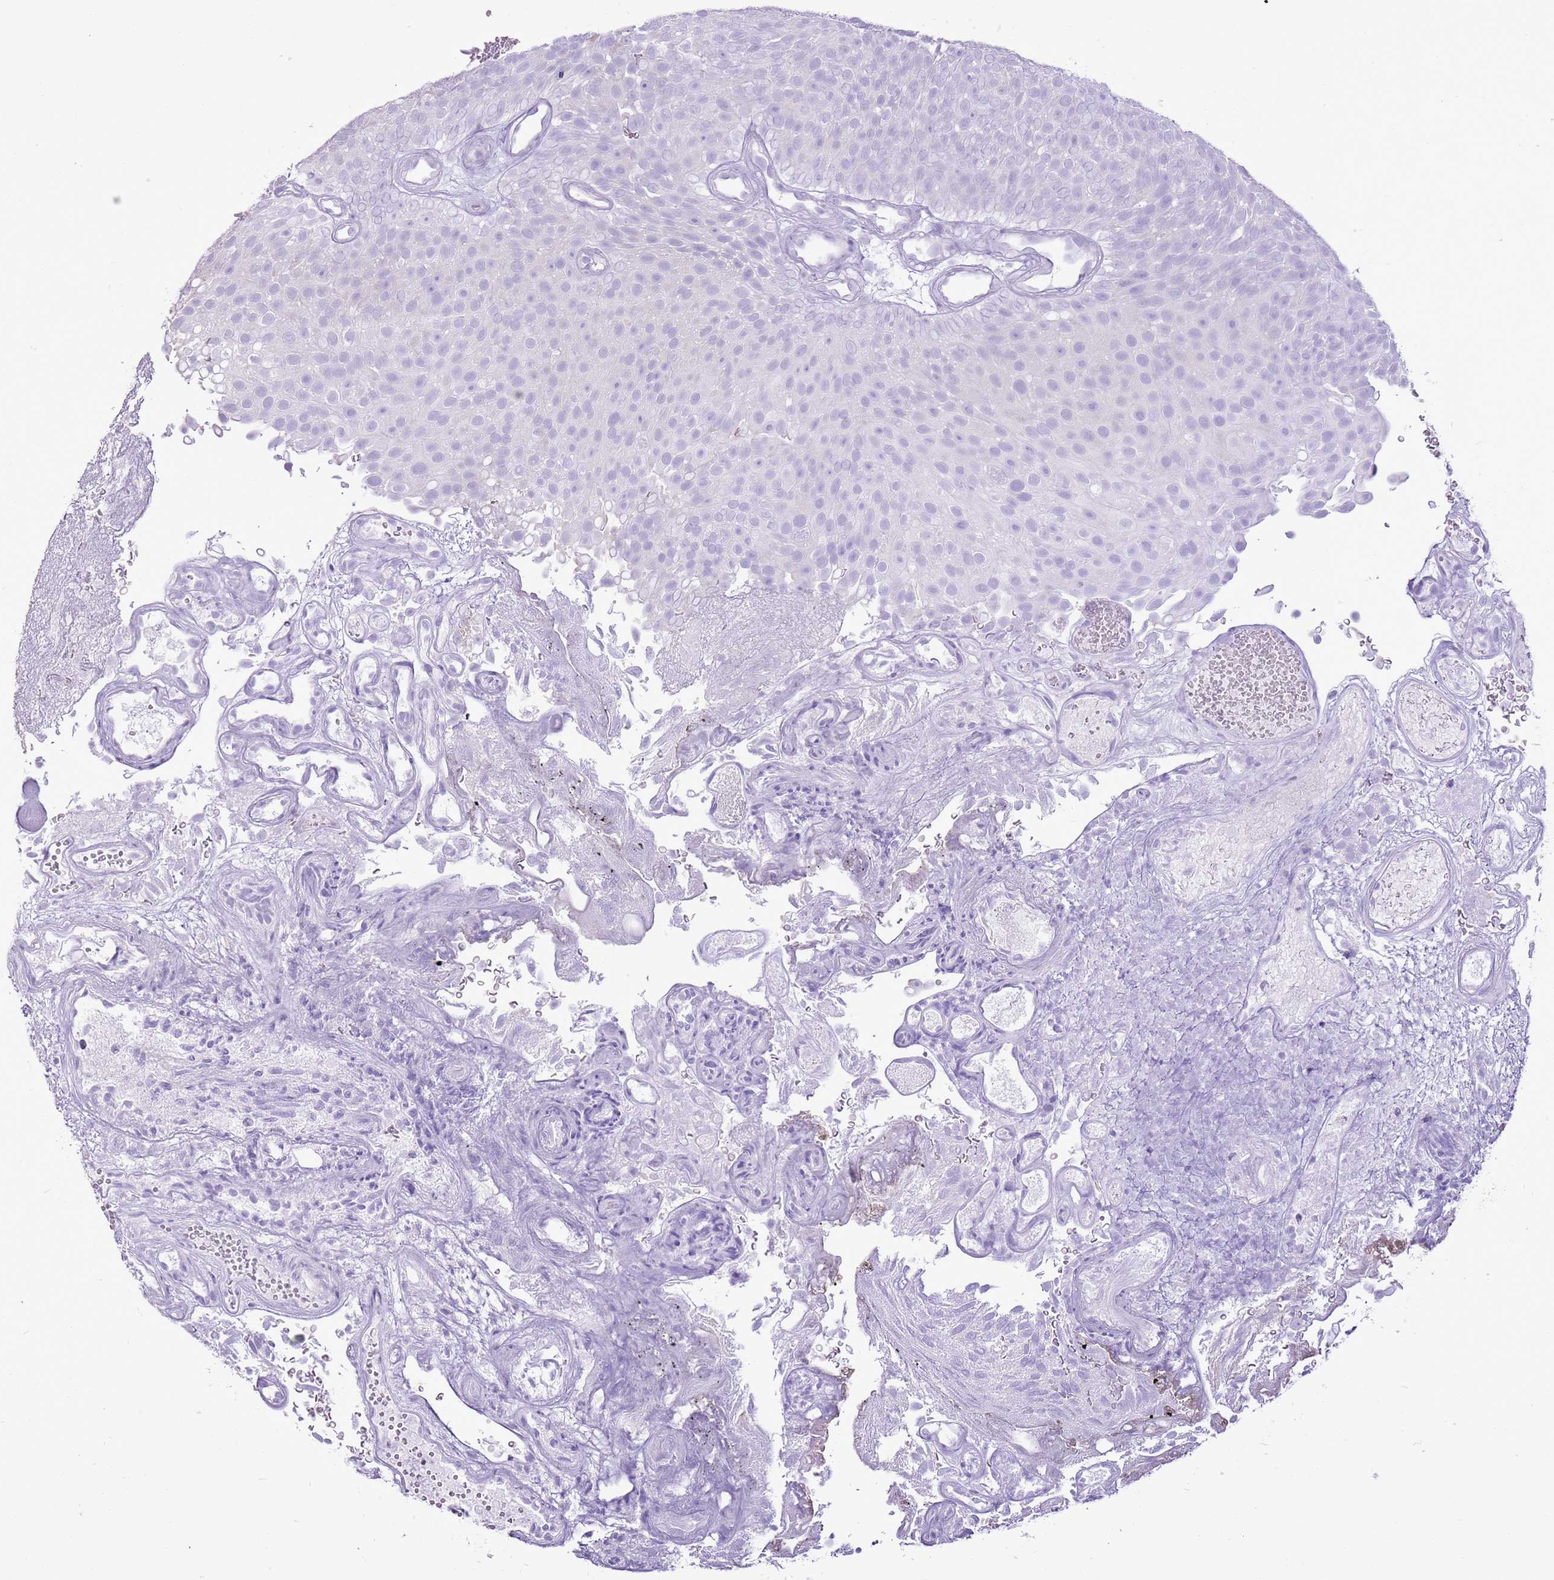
{"staining": {"intensity": "negative", "quantity": "none", "location": "none"}, "tissue": "urothelial cancer", "cell_type": "Tumor cells", "image_type": "cancer", "snomed": [{"axis": "morphology", "description": "Urothelial carcinoma, Low grade"}, {"axis": "topography", "description": "Urinary bladder"}], "caption": "Low-grade urothelial carcinoma was stained to show a protein in brown. There is no significant staining in tumor cells.", "gene": "CNFN", "patient": {"sex": "male", "age": 78}}